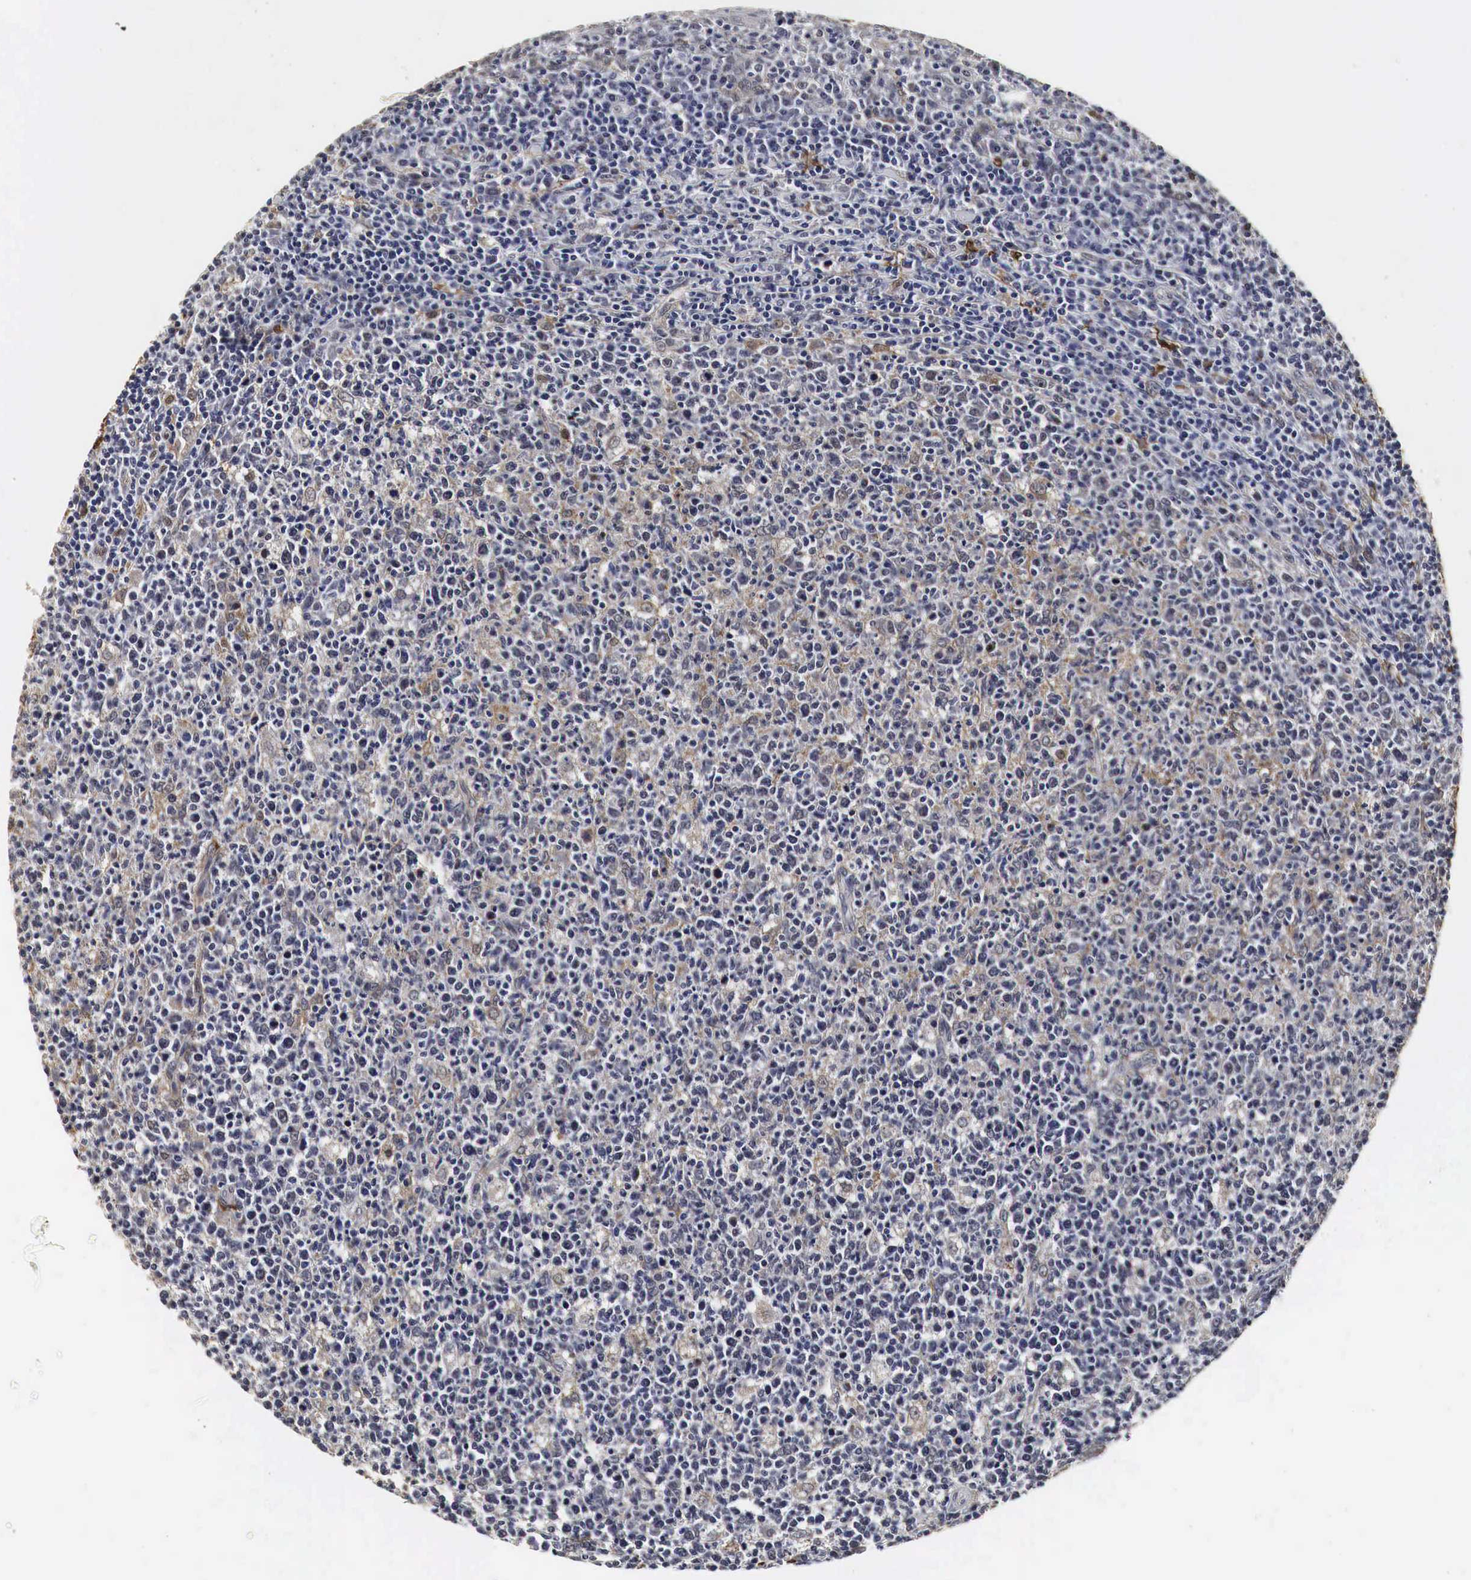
{"staining": {"intensity": "weak", "quantity": "<25%", "location": "cytoplasmic/membranous"}, "tissue": "tonsil", "cell_type": "Germinal center cells", "image_type": "normal", "snomed": [{"axis": "morphology", "description": "Normal tissue, NOS"}, {"axis": "topography", "description": "Tonsil"}], "caption": "Immunohistochemistry of normal human tonsil demonstrates no expression in germinal center cells. (DAB immunohistochemistry with hematoxylin counter stain).", "gene": "SPIN1", "patient": {"sex": "male", "age": 6}}